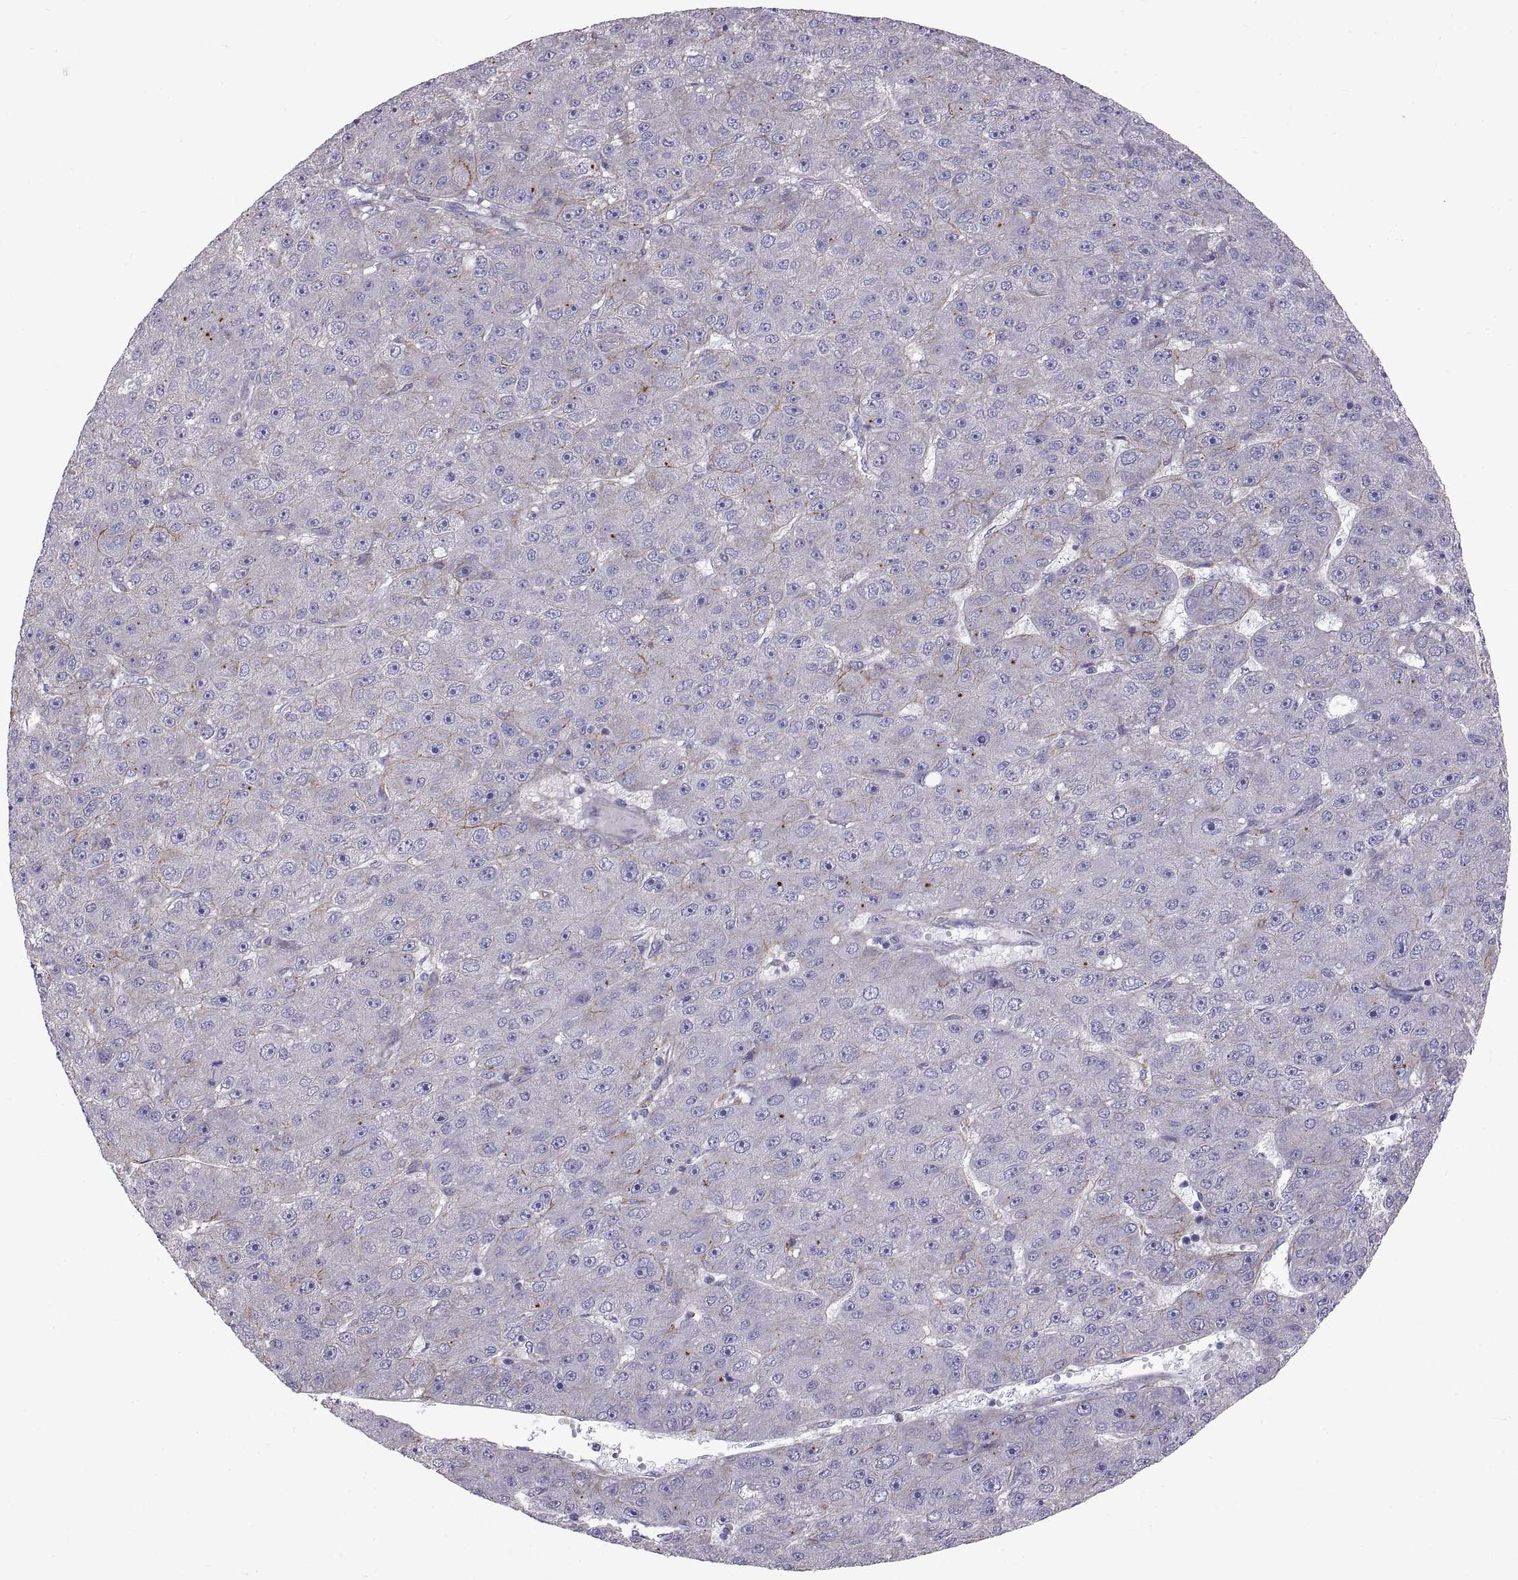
{"staining": {"intensity": "weak", "quantity": "<25%", "location": "cytoplasmic/membranous"}, "tissue": "liver cancer", "cell_type": "Tumor cells", "image_type": "cancer", "snomed": [{"axis": "morphology", "description": "Carcinoma, Hepatocellular, NOS"}, {"axis": "topography", "description": "Liver"}], "caption": "An image of human liver cancer is negative for staining in tumor cells. The staining is performed using DAB (3,3'-diaminobenzidine) brown chromogen with nuclei counter-stained in using hematoxylin.", "gene": "ARSL", "patient": {"sex": "male", "age": 67}}